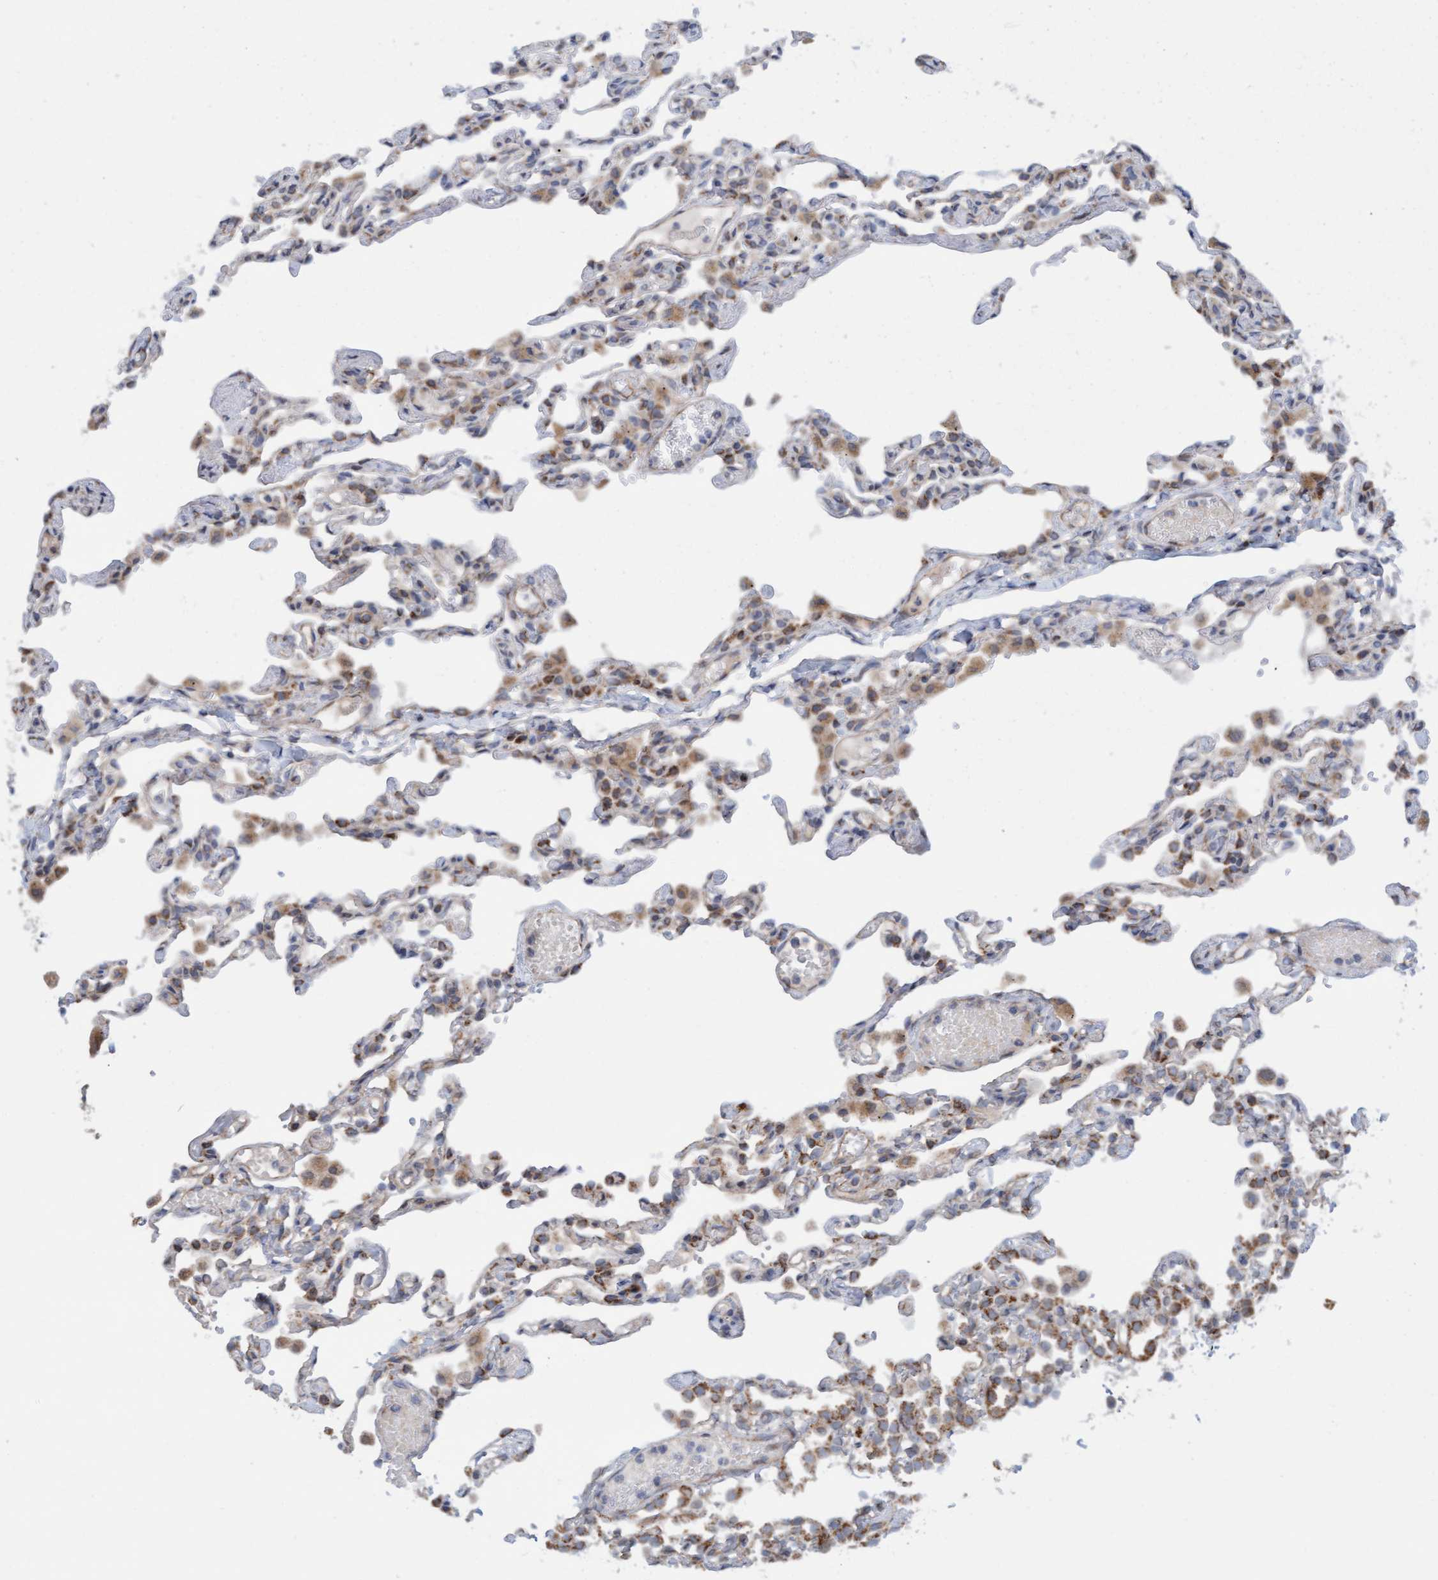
{"staining": {"intensity": "moderate", "quantity": "25%-75%", "location": "cytoplasmic/membranous"}, "tissue": "lung", "cell_type": "Alveolar cells", "image_type": "normal", "snomed": [{"axis": "morphology", "description": "Normal tissue, NOS"}, {"axis": "topography", "description": "Lung"}], "caption": "Protein staining of unremarkable lung displays moderate cytoplasmic/membranous staining in approximately 25%-75% of alveolar cells.", "gene": "ZNF566", "patient": {"sex": "male", "age": 21}}